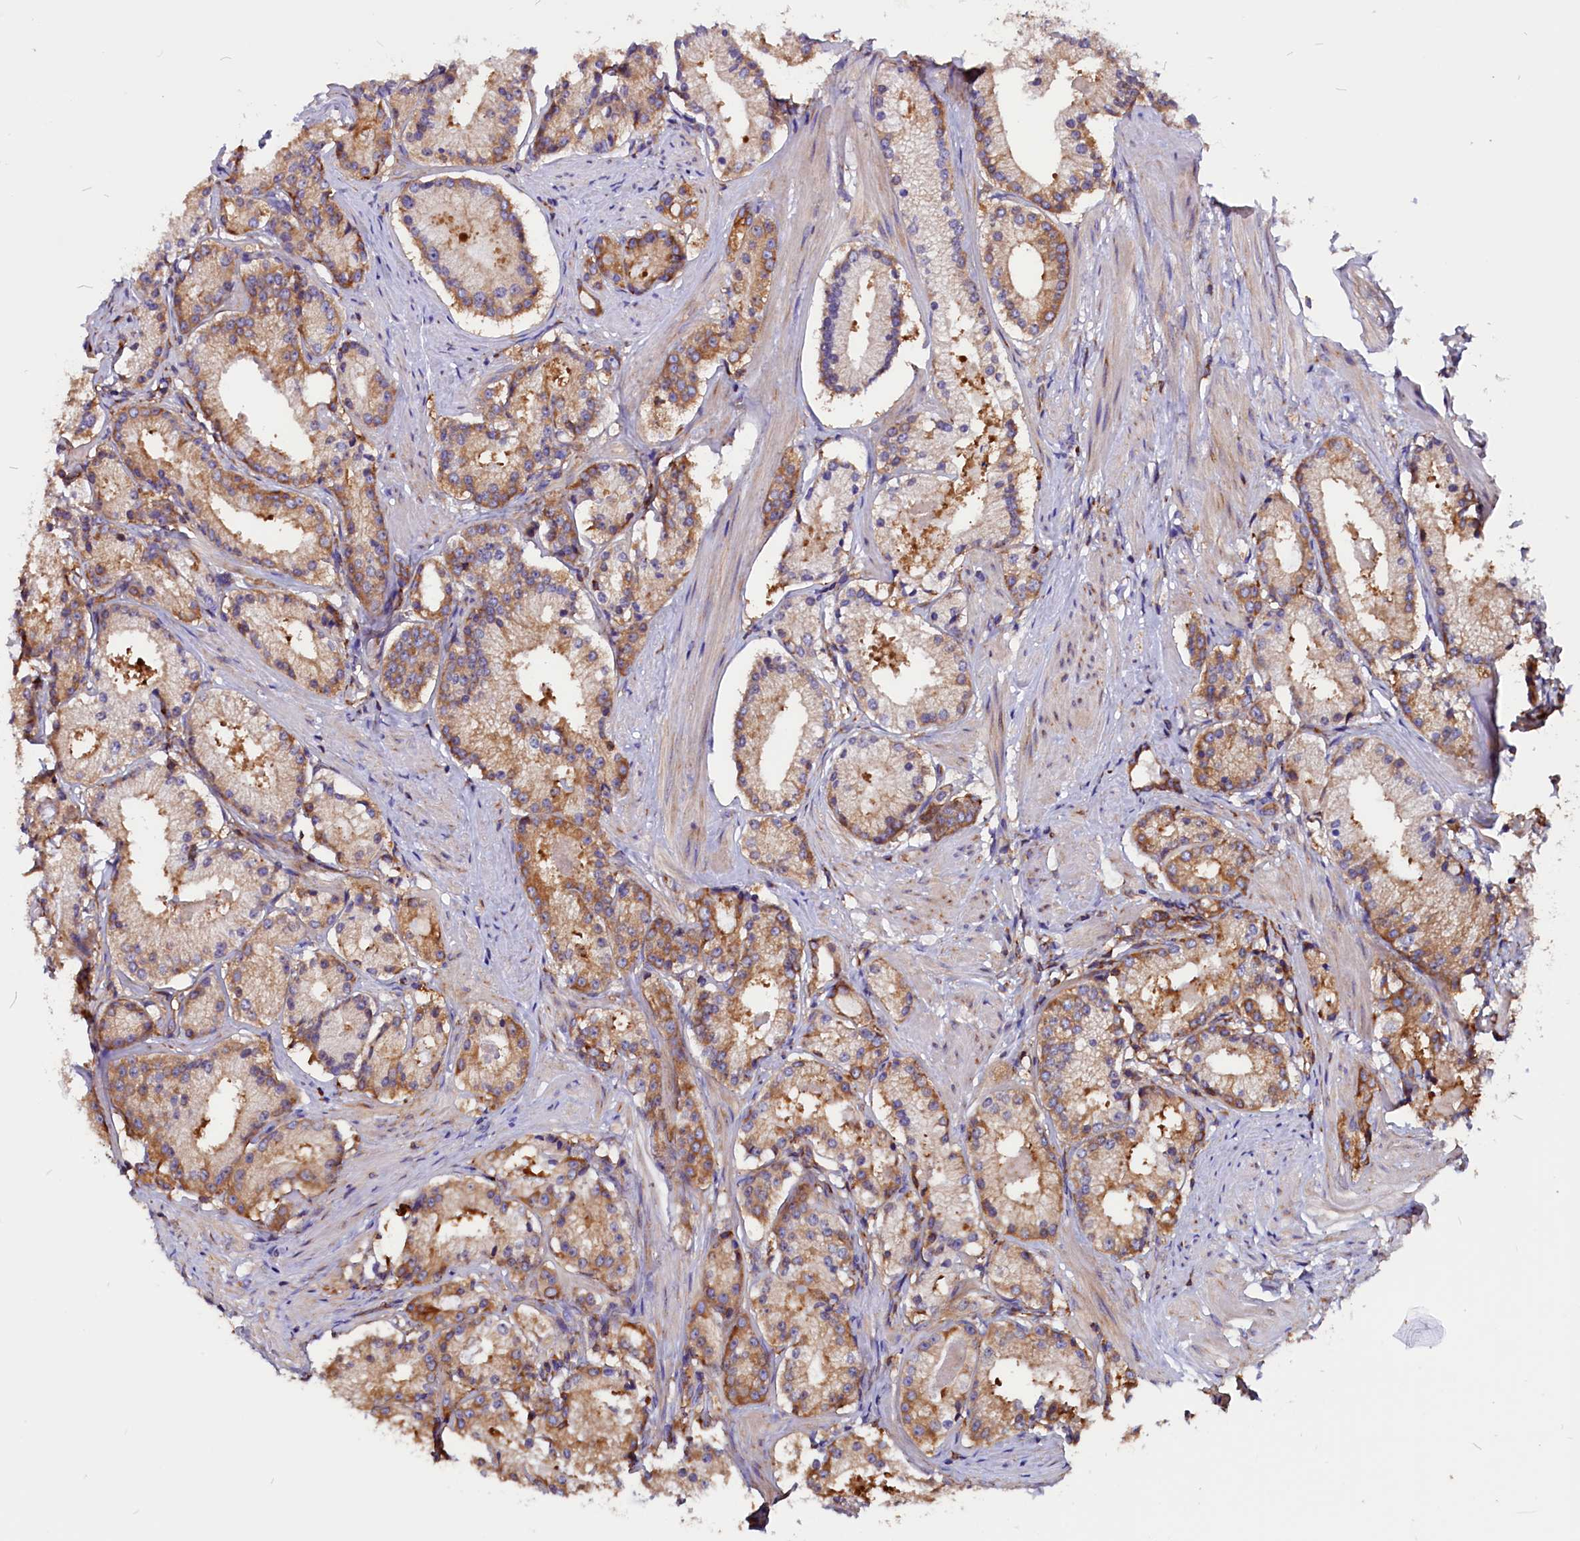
{"staining": {"intensity": "moderate", "quantity": ">75%", "location": "cytoplasmic/membranous"}, "tissue": "prostate cancer", "cell_type": "Tumor cells", "image_type": "cancer", "snomed": [{"axis": "morphology", "description": "Adenocarcinoma, Low grade"}, {"axis": "topography", "description": "Prostate"}], "caption": "The photomicrograph displays a brown stain indicating the presence of a protein in the cytoplasmic/membranous of tumor cells in low-grade adenocarcinoma (prostate). The protein of interest is stained brown, and the nuclei are stained in blue (DAB IHC with brightfield microscopy, high magnification).", "gene": "EIF3G", "patient": {"sex": "male", "age": 57}}